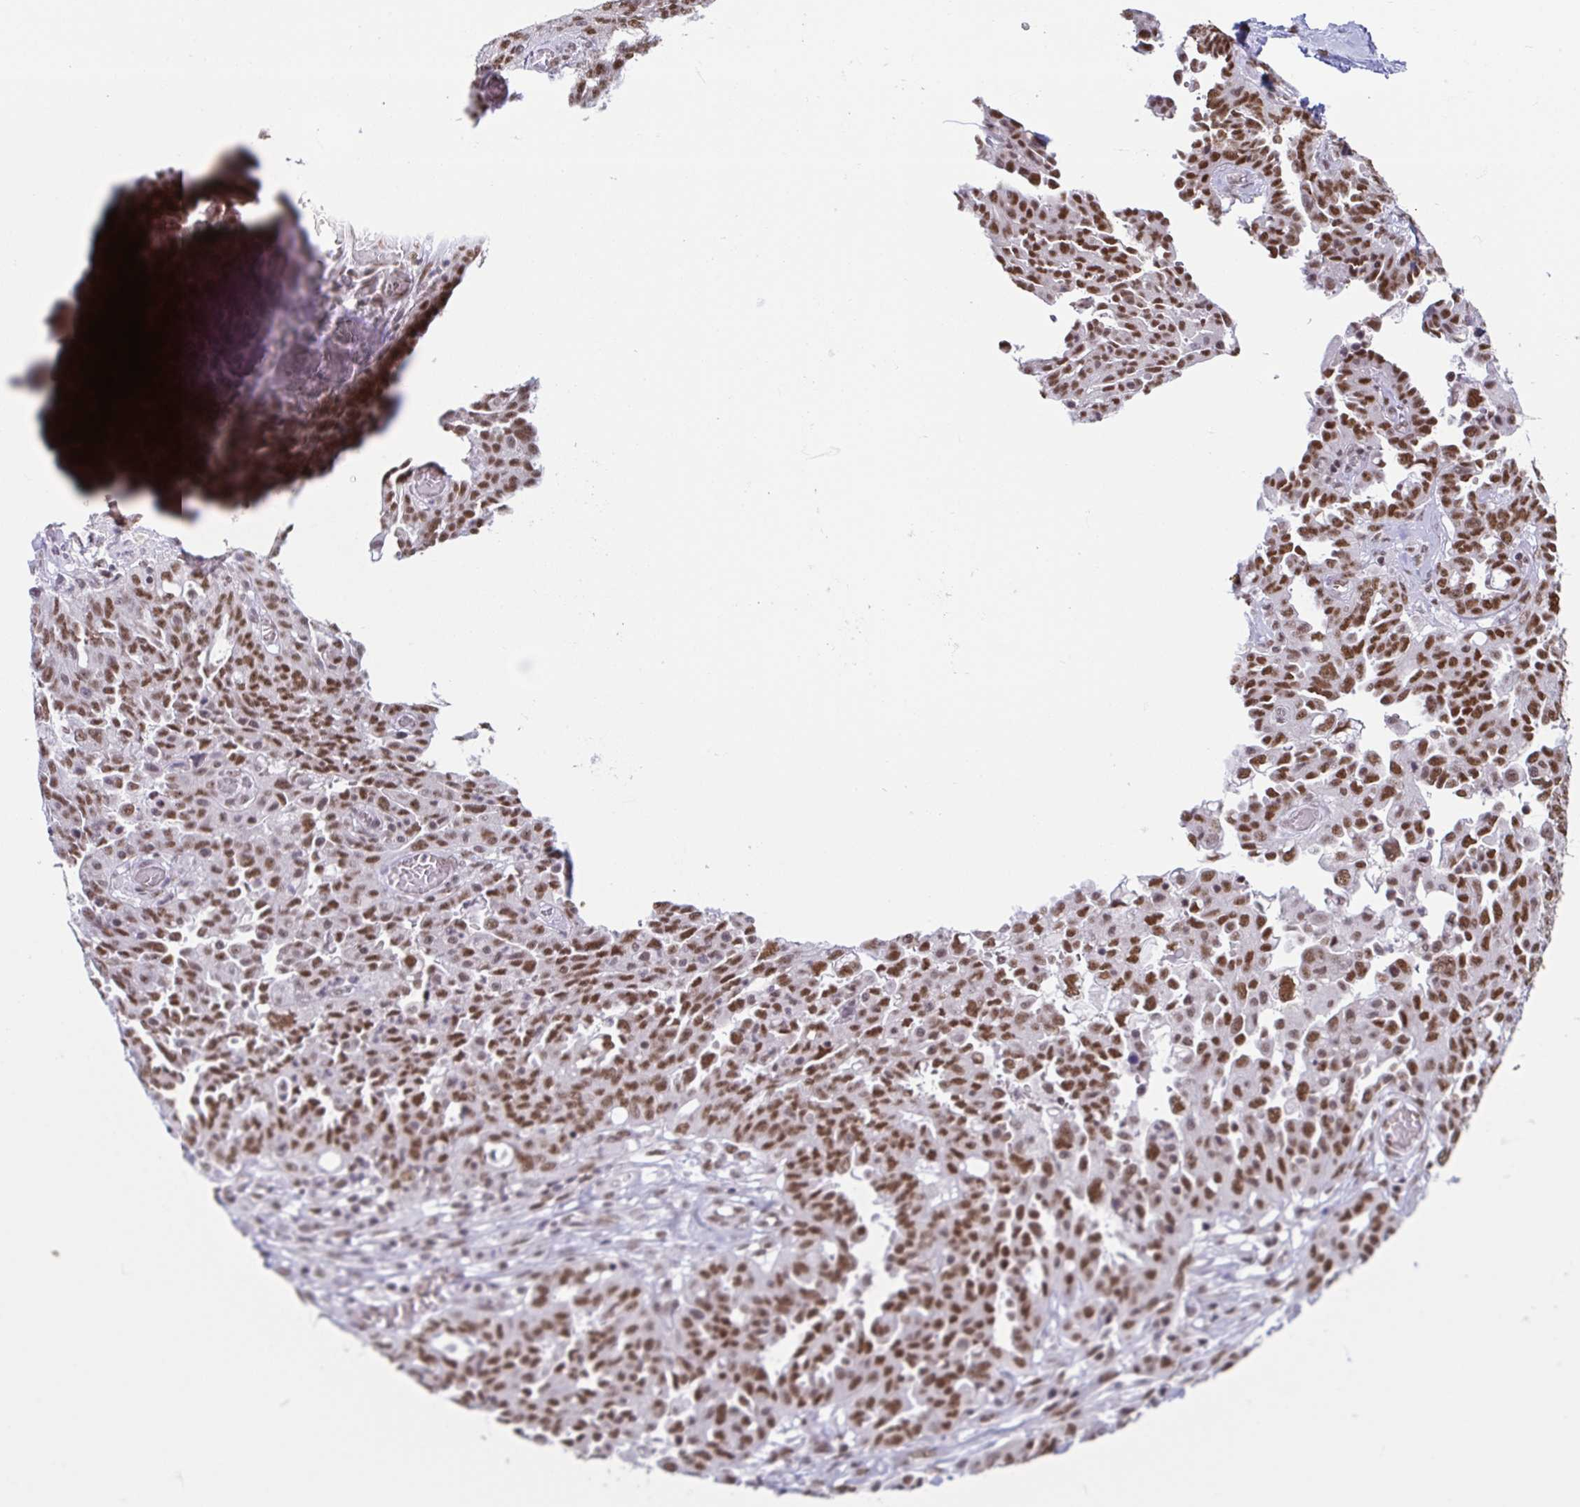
{"staining": {"intensity": "moderate", "quantity": ">75%", "location": "nuclear"}, "tissue": "ovarian cancer", "cell_type": "Tumor cells", "image_type": "cancer", "snomed": [{"axis": "morphology", "description": "Cystadenocarcinoma, serous, NOS"}, {"axis": "topography", "description": "Ovary"}], "caption": "There is medium levels of moderate nuclear staining in tumor cells of ovarian cancer (serous cystadenocarcinoma), as demonstrated by immunohistochemical staining (brown color).", "gene": "EWSR1", "patient": {"sex": "female", "age": 67}}